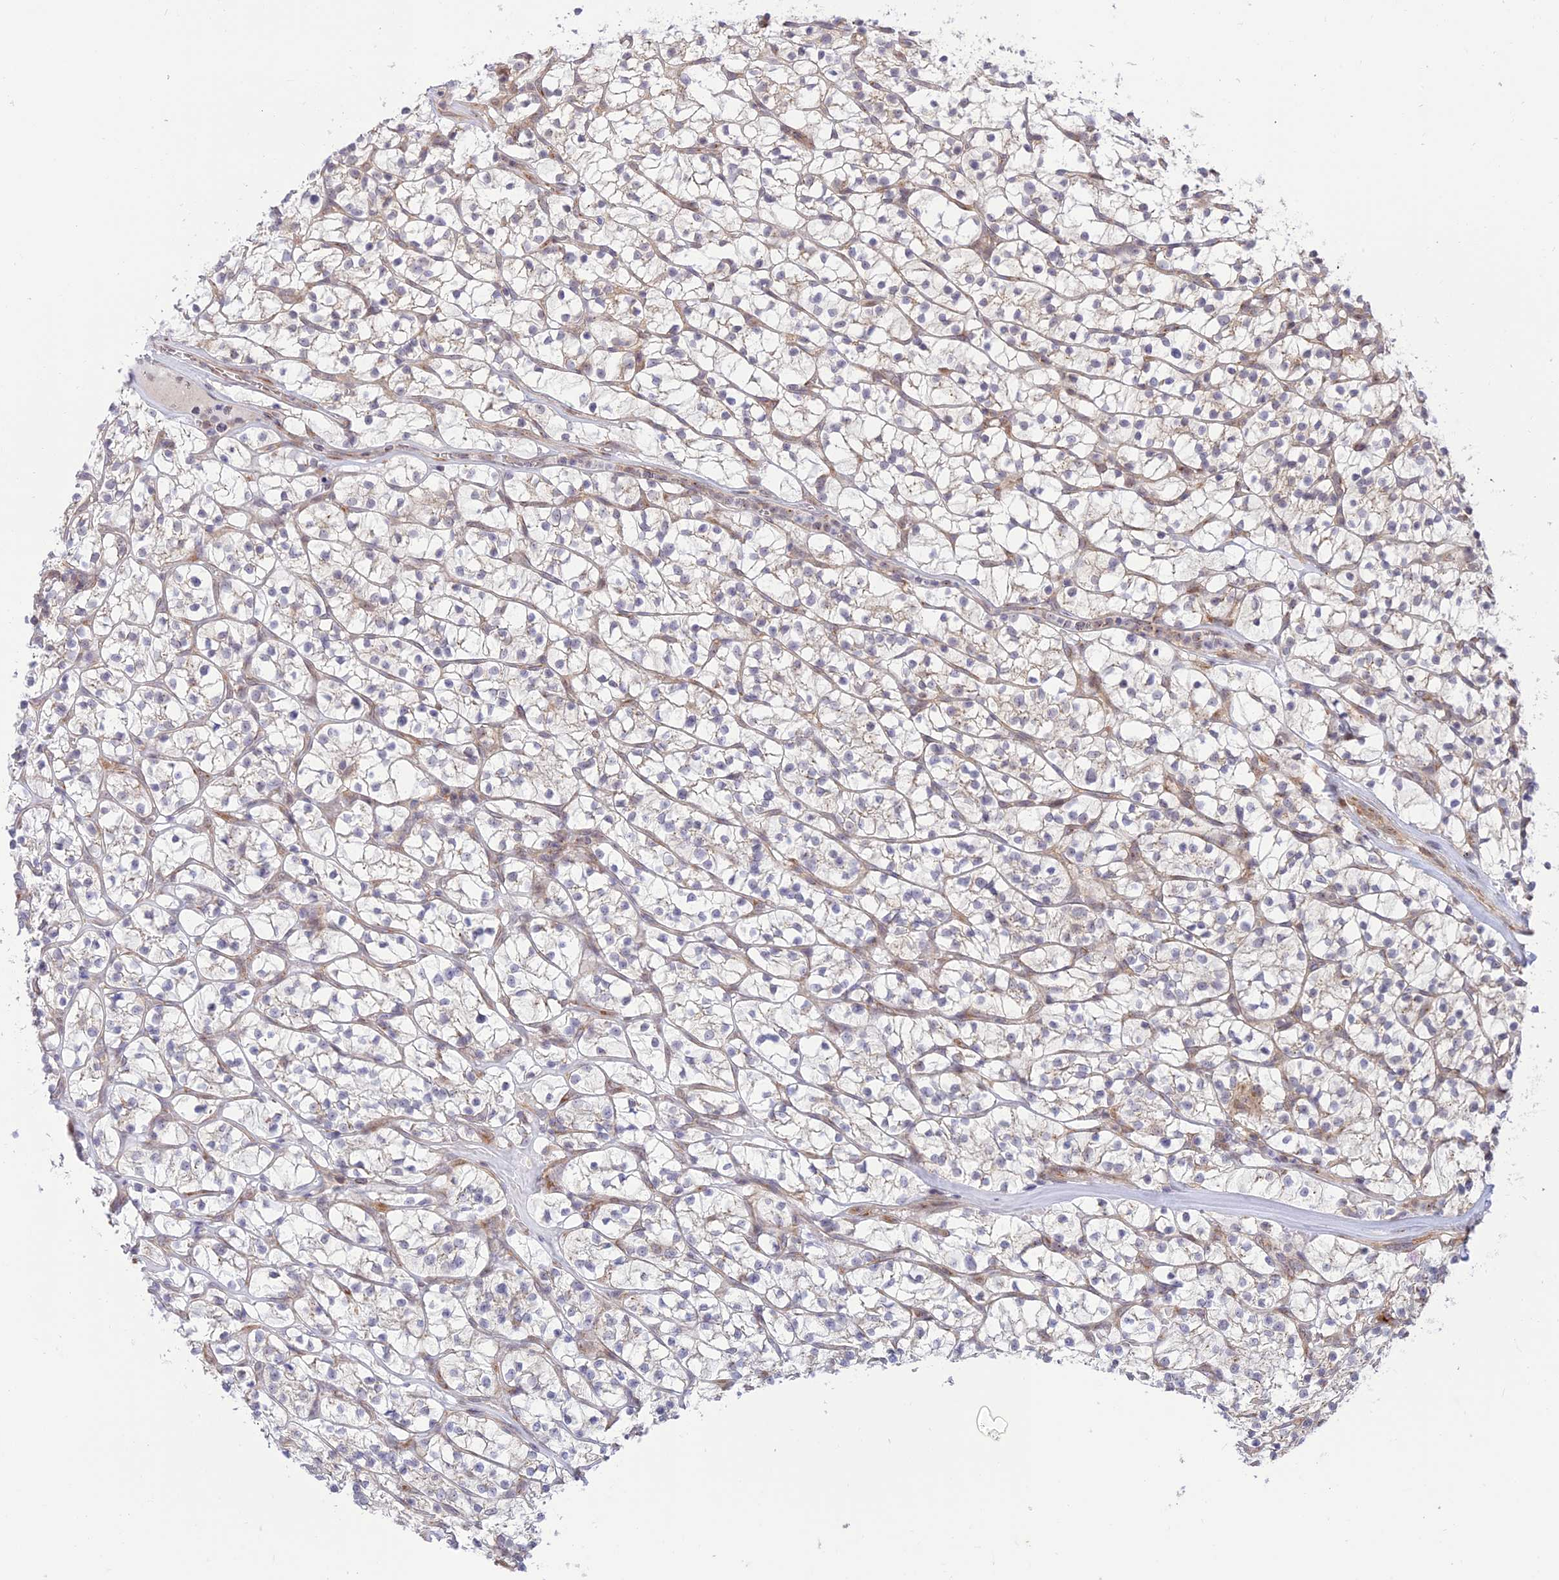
{"staining": {"intensity": "weak", "quantity": "<25%", "location": "cytoplasmic/membranous"}, "tissue": "renal cancer", "cell_type": "Tumor cells", "image_type": "cancer", "snomed": [{"axis": "morphology", "description": "Adenocarcinoma, NOS"}, {"axis": "topography", "description": "Kidney"}], "caption": "This is an immunohistochemistry (IHC) micrograph of human renal cancer (adenocarcinoma). There is no positivity in tumor cells.", "gene": "GOLGA3", "patient": {"sex": "female", "age": 64}}